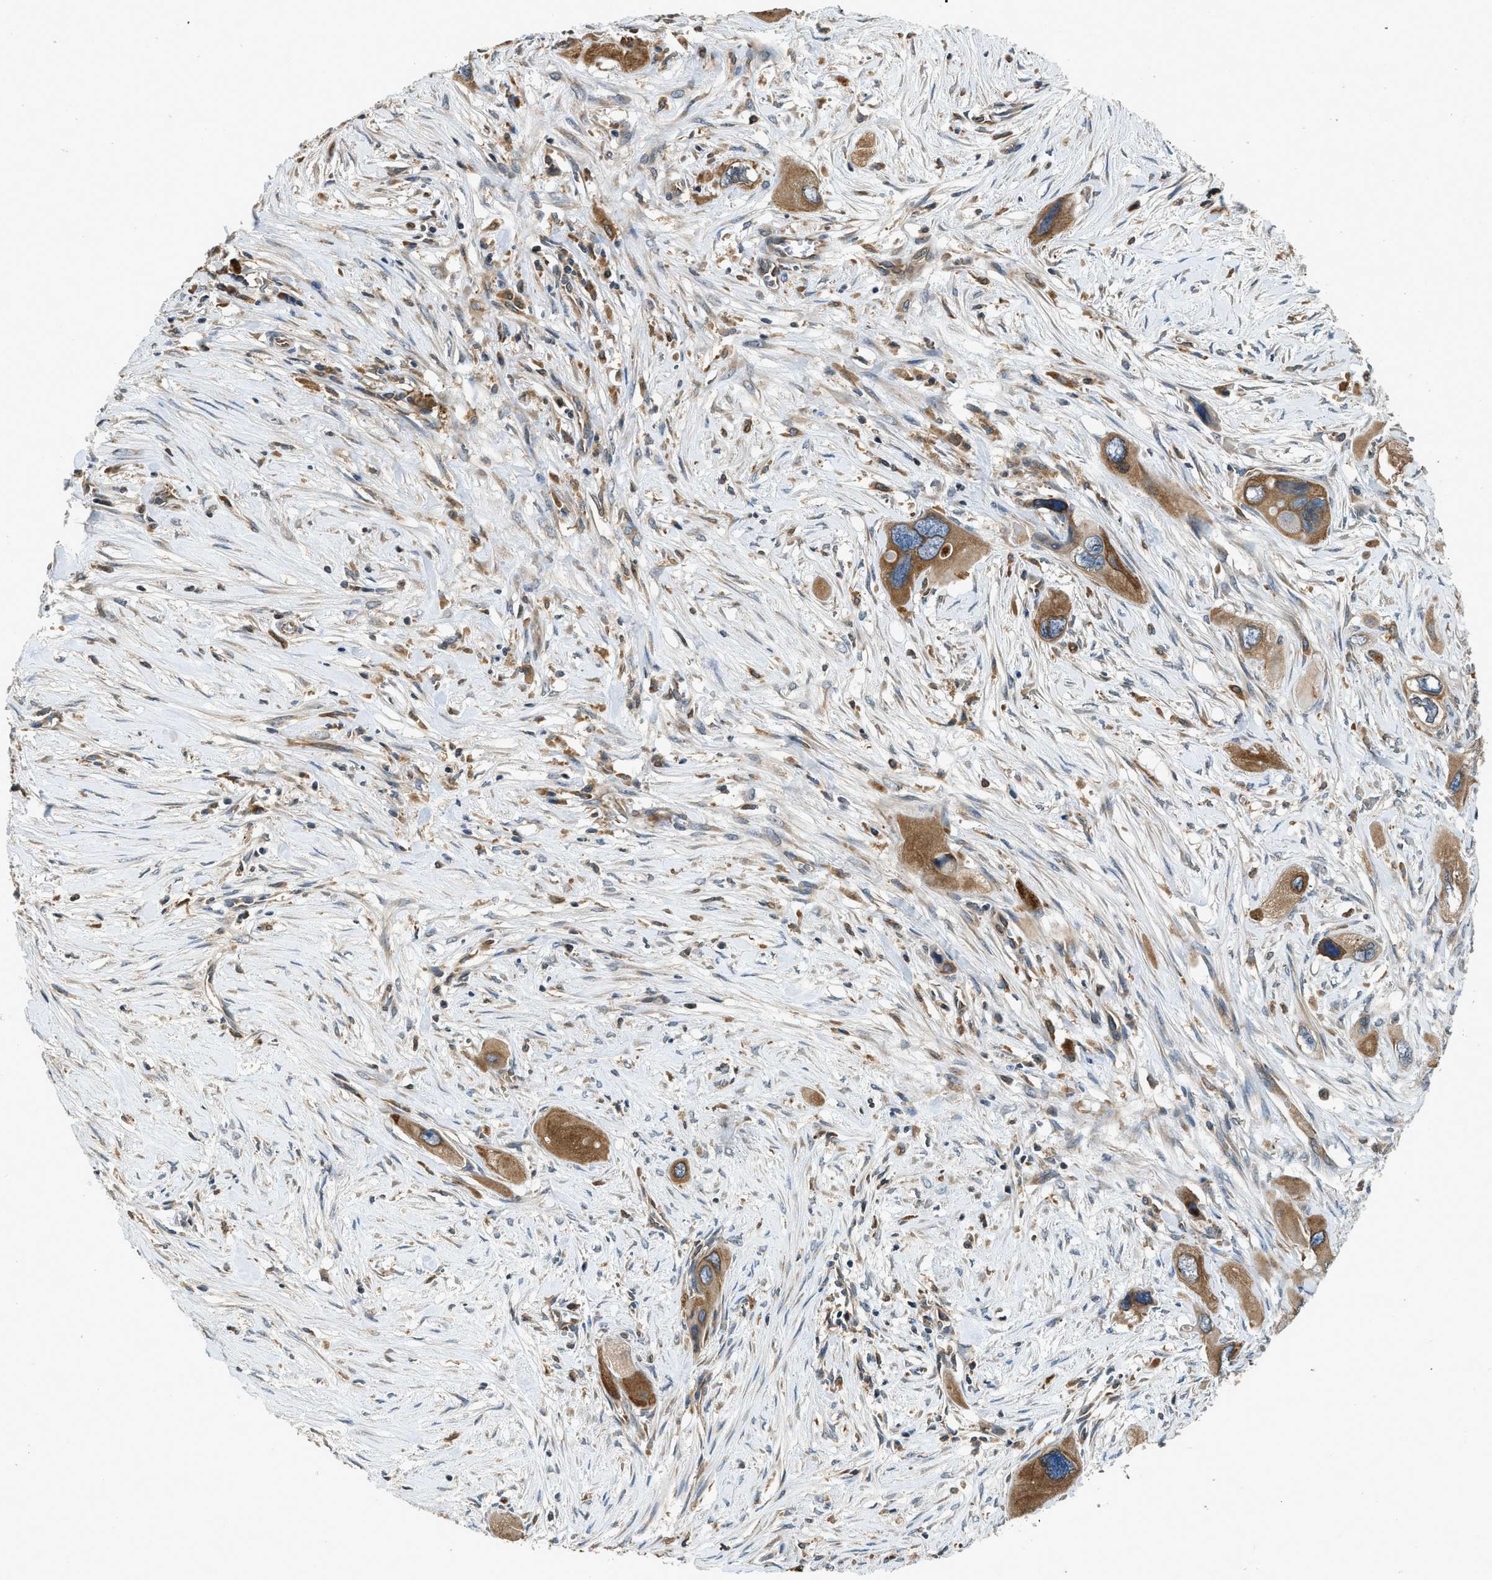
{"staining": {"intensity": "moderate", "quantity": ">75%", "location": "cytoplasmic/membranous"}, "tissue": "pancreatic cancer", "cell_type": "Tumor cells", "image_type": "cancer", "snomed": [{"axis": "morphology", "description": "Adenocarcinoma, NOS"}, {"axis": "topography", "description": "Pancreas"}], "caption": "IHC of adenocarcinoma (pancreatic) displays medium levels of moderate cytoplasmic/membranous positivity in approximately >75% of tumor cells.", "gene": "BCAP31", "patient": {"sex": "male", "age": 73}}